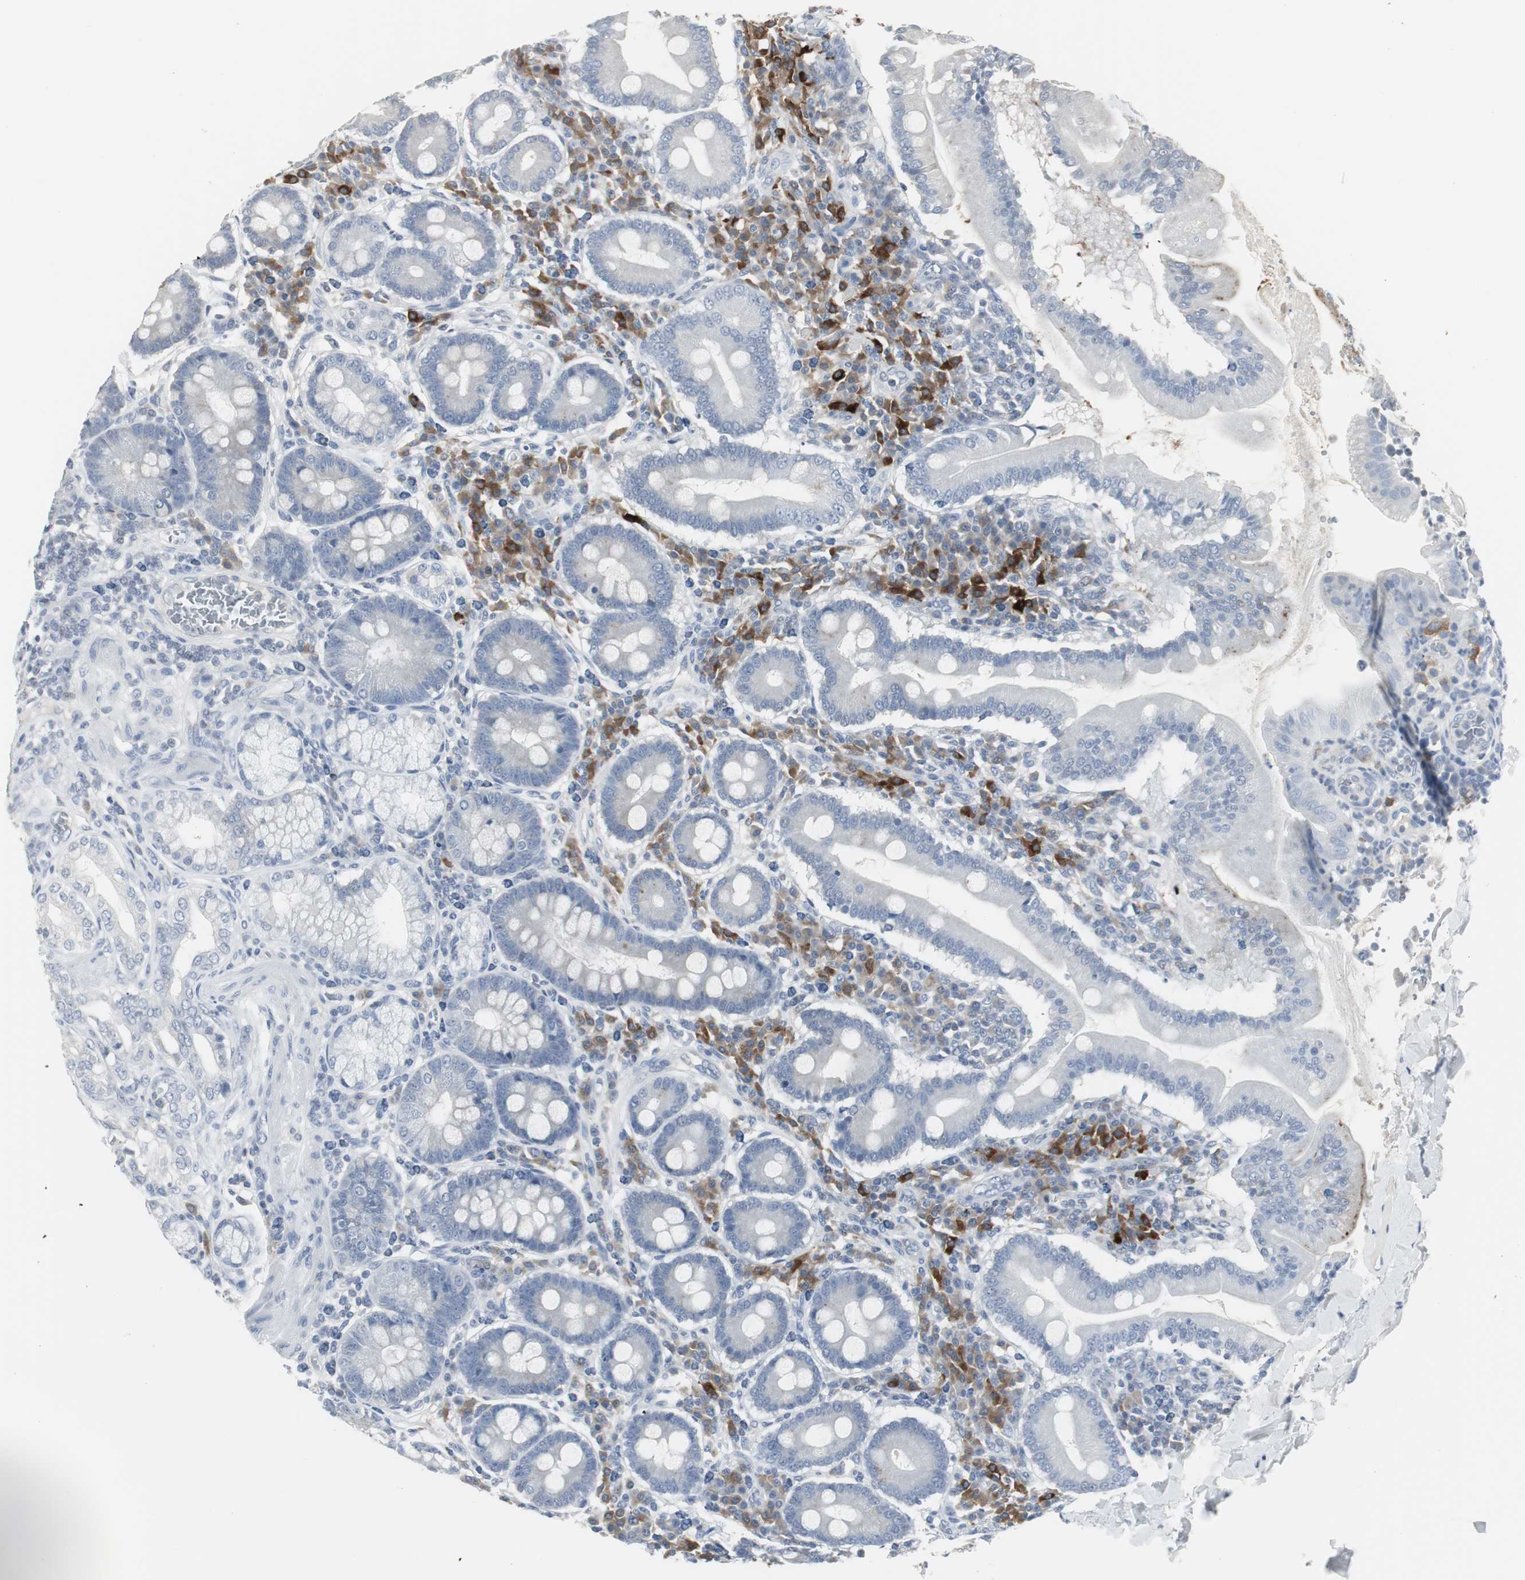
{"staining": {"intensity": "negative", "quantity": "none", "location": "none"}, "tissue": "duodenum", "cell_type": "Glandular cells", "image_type": "normal", "snomed": [{"axis": "morphology", "description": "Normal tissue, NOS"}, {"axis": "topography", "description": "Duodenum"}], "caption": "An immunohistochemistry (IHC) histopathology image of normal duodenum is shown. There is no staining in glandular cells of duodenum.", "gene": "PI15", "patient": {"sex": "male", "age": 50}}